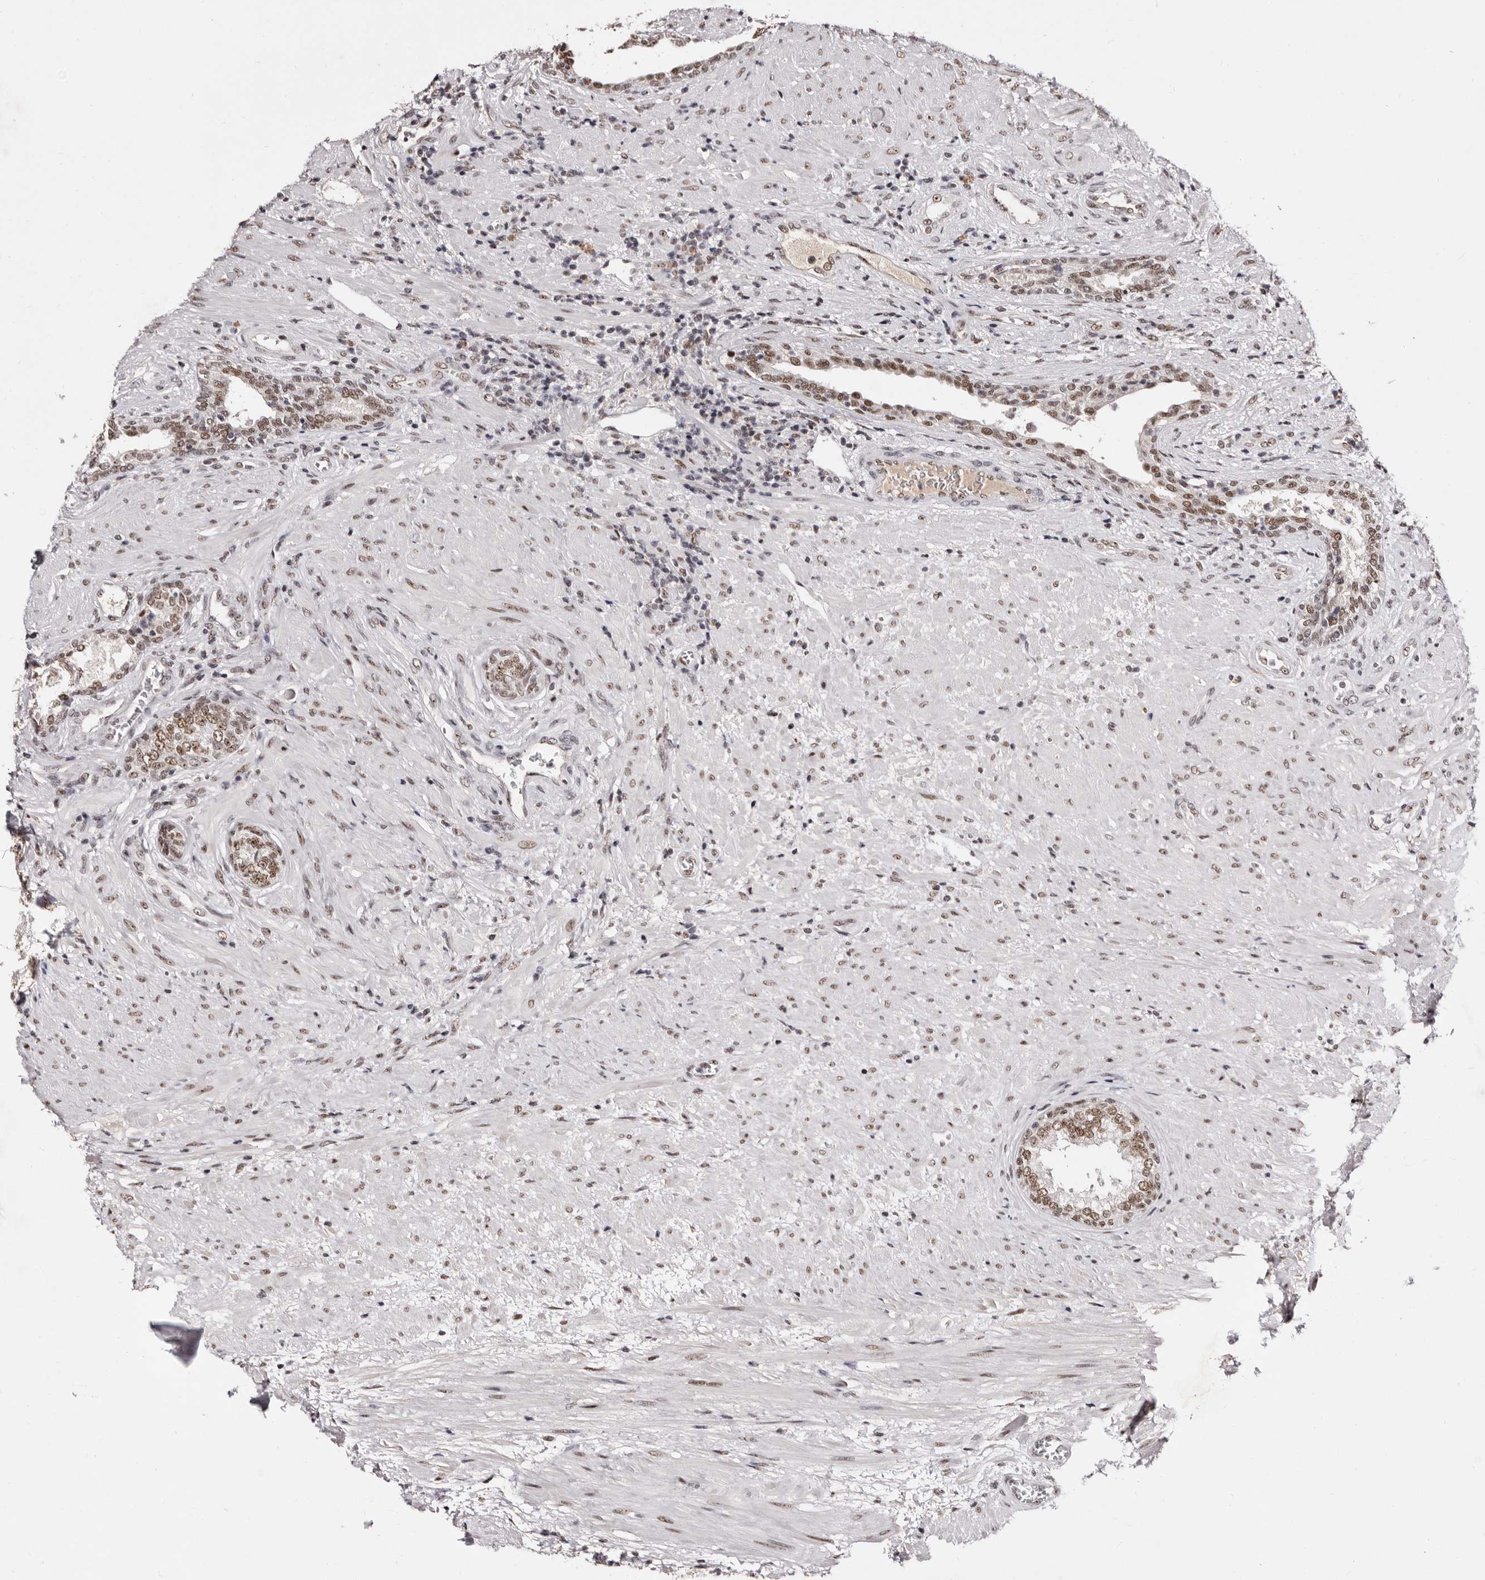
{"staining": {"intensity": "moderate", "quantity": ">75%", "location": "nuclear"}, "tissue": "prostate", "cell_type": "Glandular cells", "image_type": "normal", "snomed": [{"axis": "morphology", "description": "Normal tissue, NOS"}, {"axis": "topography", "description": "Prostate"}], "caption": "Prostate stained for a protein (brown) displays moderate nuclear positive expression in about >75% of glandular cells.", "gene": "ANAPC11", "patient": {"sex": "male", "age": 76}}